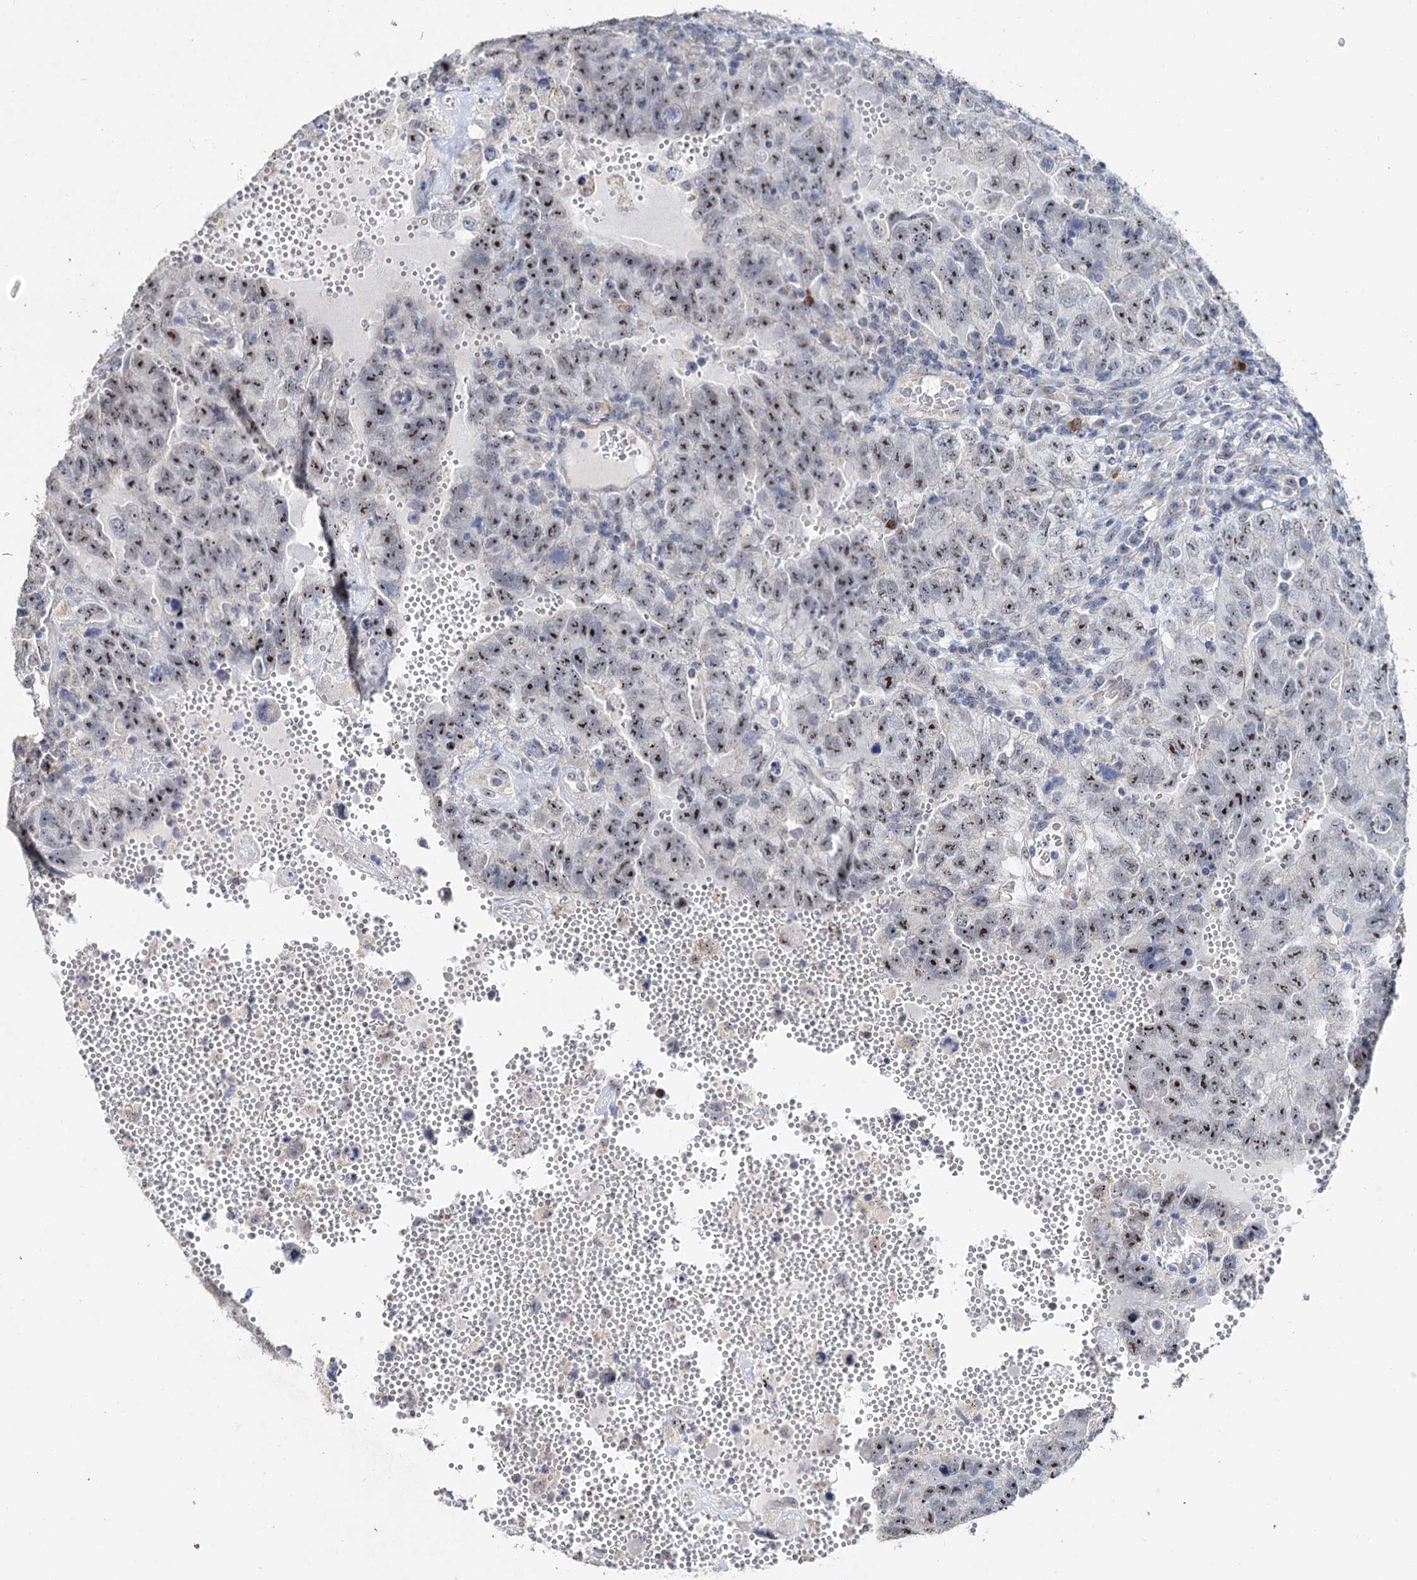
{"staining": {"intensity": "moderate", "quantity": ">75%", "location": "nuclear"}, "tissue": "testis cancer", "cell_type": "Tumor cells", "image_type": "cancer", "snomed": [{"axis": "morphology", "description": "Carcinoma, Embryonal, NOS"}, {"axis": "topography", "description": "Testis"}], "caption": "A brown stain shows moderate nuclear positivity of a protein in human embryonal carcinoma (testis) tumor cells.", "gene": "C2CD3", "patient": {"sex": "male", "age": 26}}